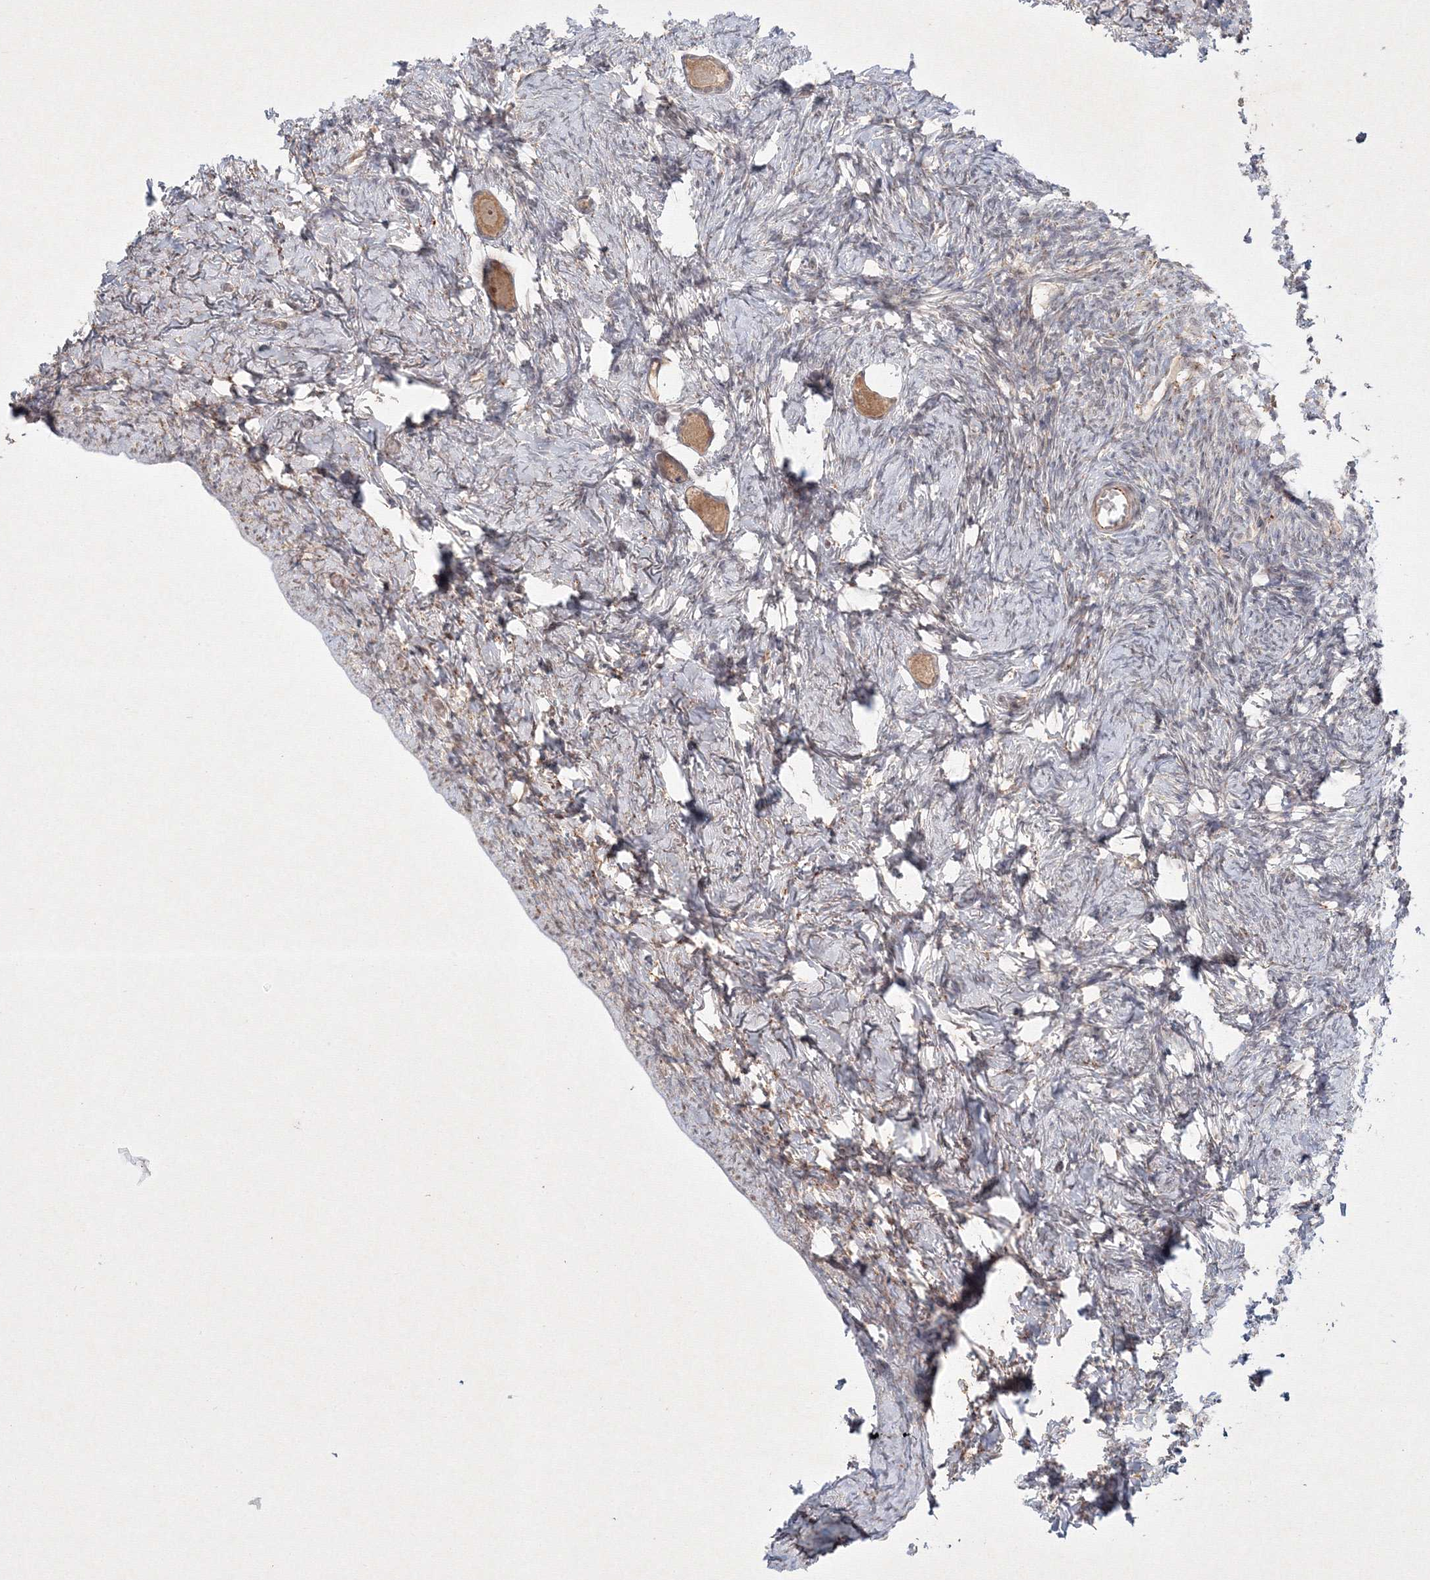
{"staining": {"intensity": "moderate", "quantity": ">75%", "location": "cytoplasmic/membranous"}, "tissue": "ovary", "cell_type": "Follicle cells", "image_type": "normal", "snomed": [{"axis": "morphology", "description": "Normal tissue, NOS"}, {"axis": "topography", "description": "Ovary"}], "caption": "Ovary stained for a protein exhibits moderate cytoplasmic/membranous positivity in follicle cells. The staining is performed using DAB (3,3'-diaminobenzidine) brown chromogen to label protein expression. The nuclei are counter-stained blue using hematoxylin.", "gene": "KIF20A", "patient": {"sex": "female", "age": 27}}